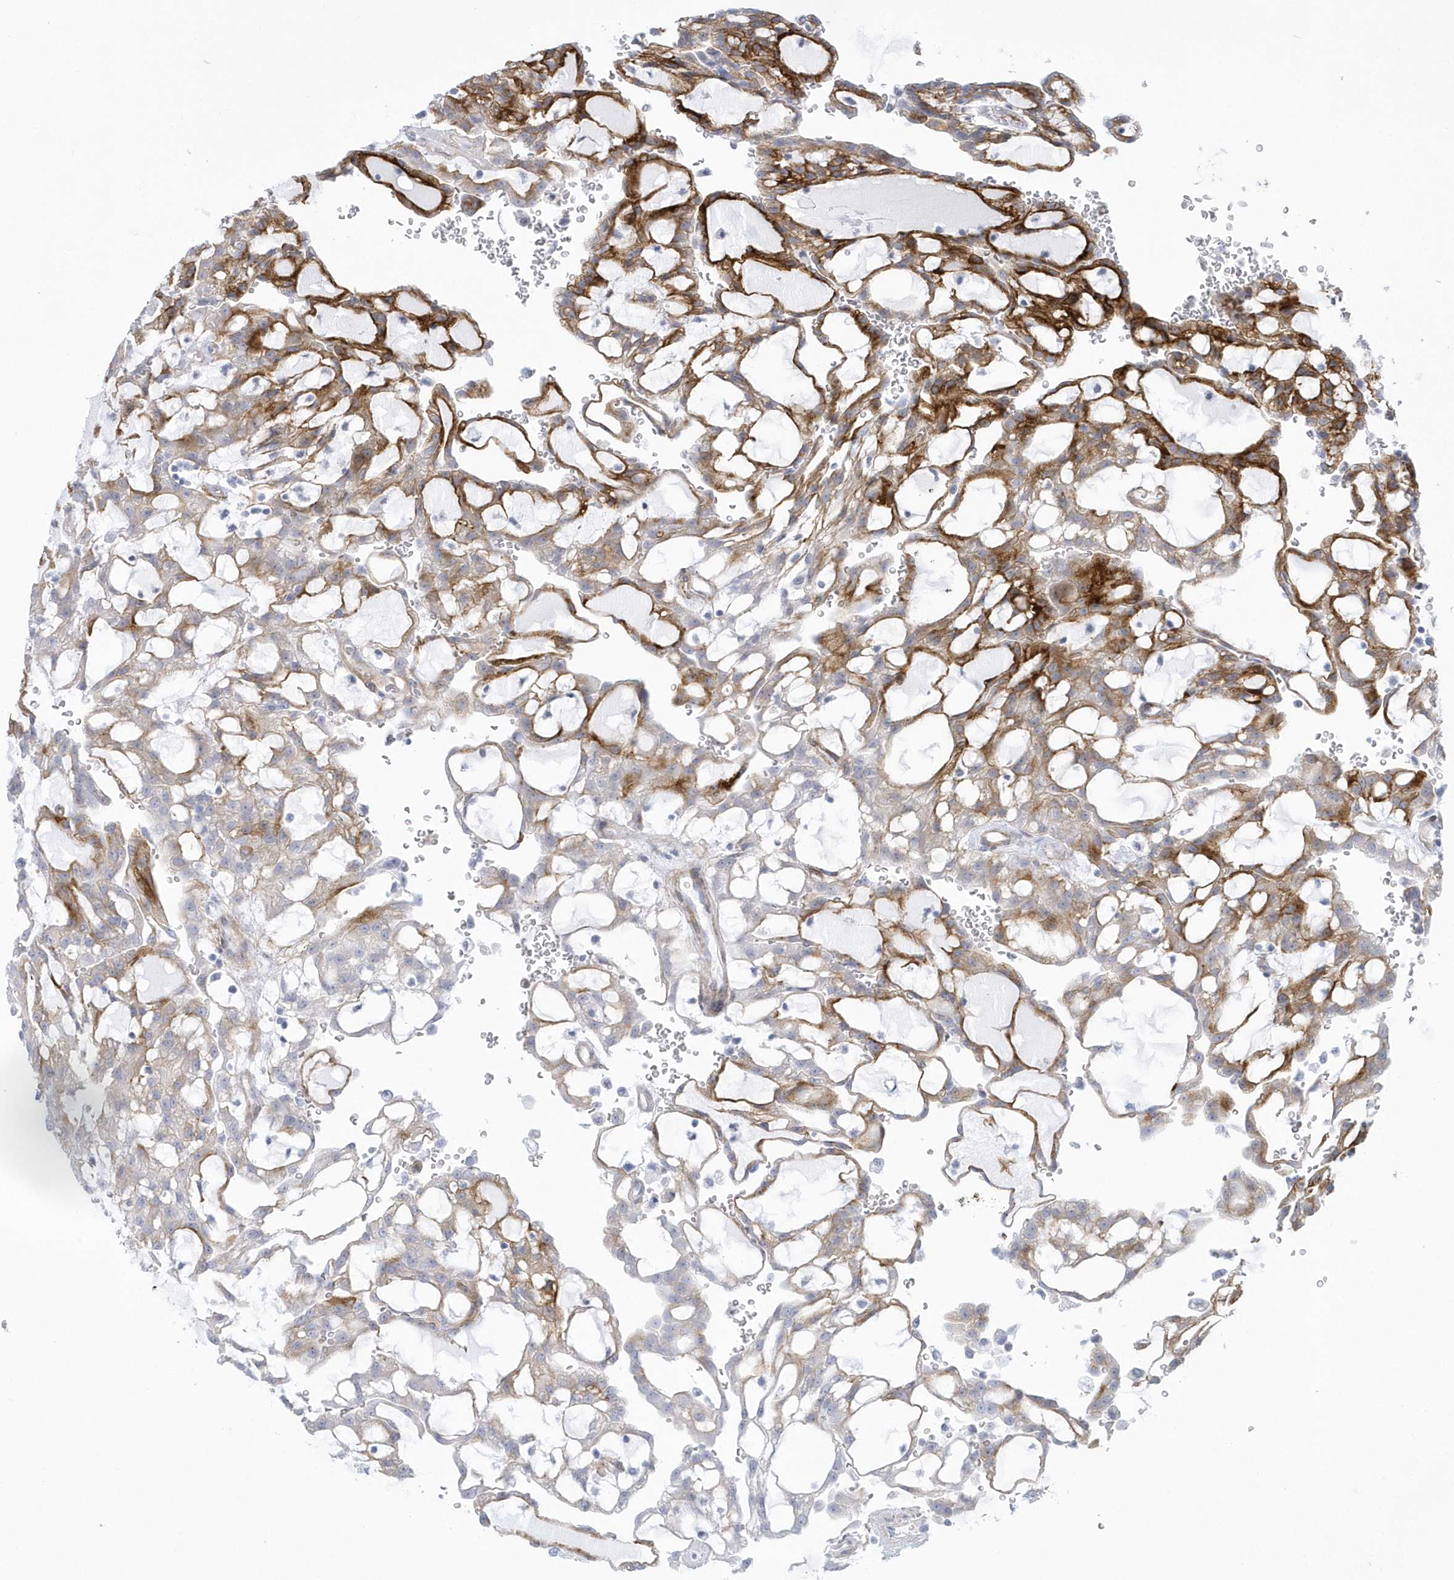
{"staining": {"intensity": "strong", "quantity": "<25%", "location": "cytoplasmic/membranous"}, "tissue": "renal cancer", "cell_type": "Tumor cells", "image_type": "cancer", "snomed": [{"axis": "morphology", "description": "Adenocarcinoma, NOS"}, {"axis": "topography", "description": "Kidney"}], "caption": "Renal cancer (adenocarcinoma) stained with IHC exhibits strong cytoplasmic/membranous expression in about <25% of tumor cells.", "gene": "WDR27", "patient": {"sex": "male", "age": 63}}